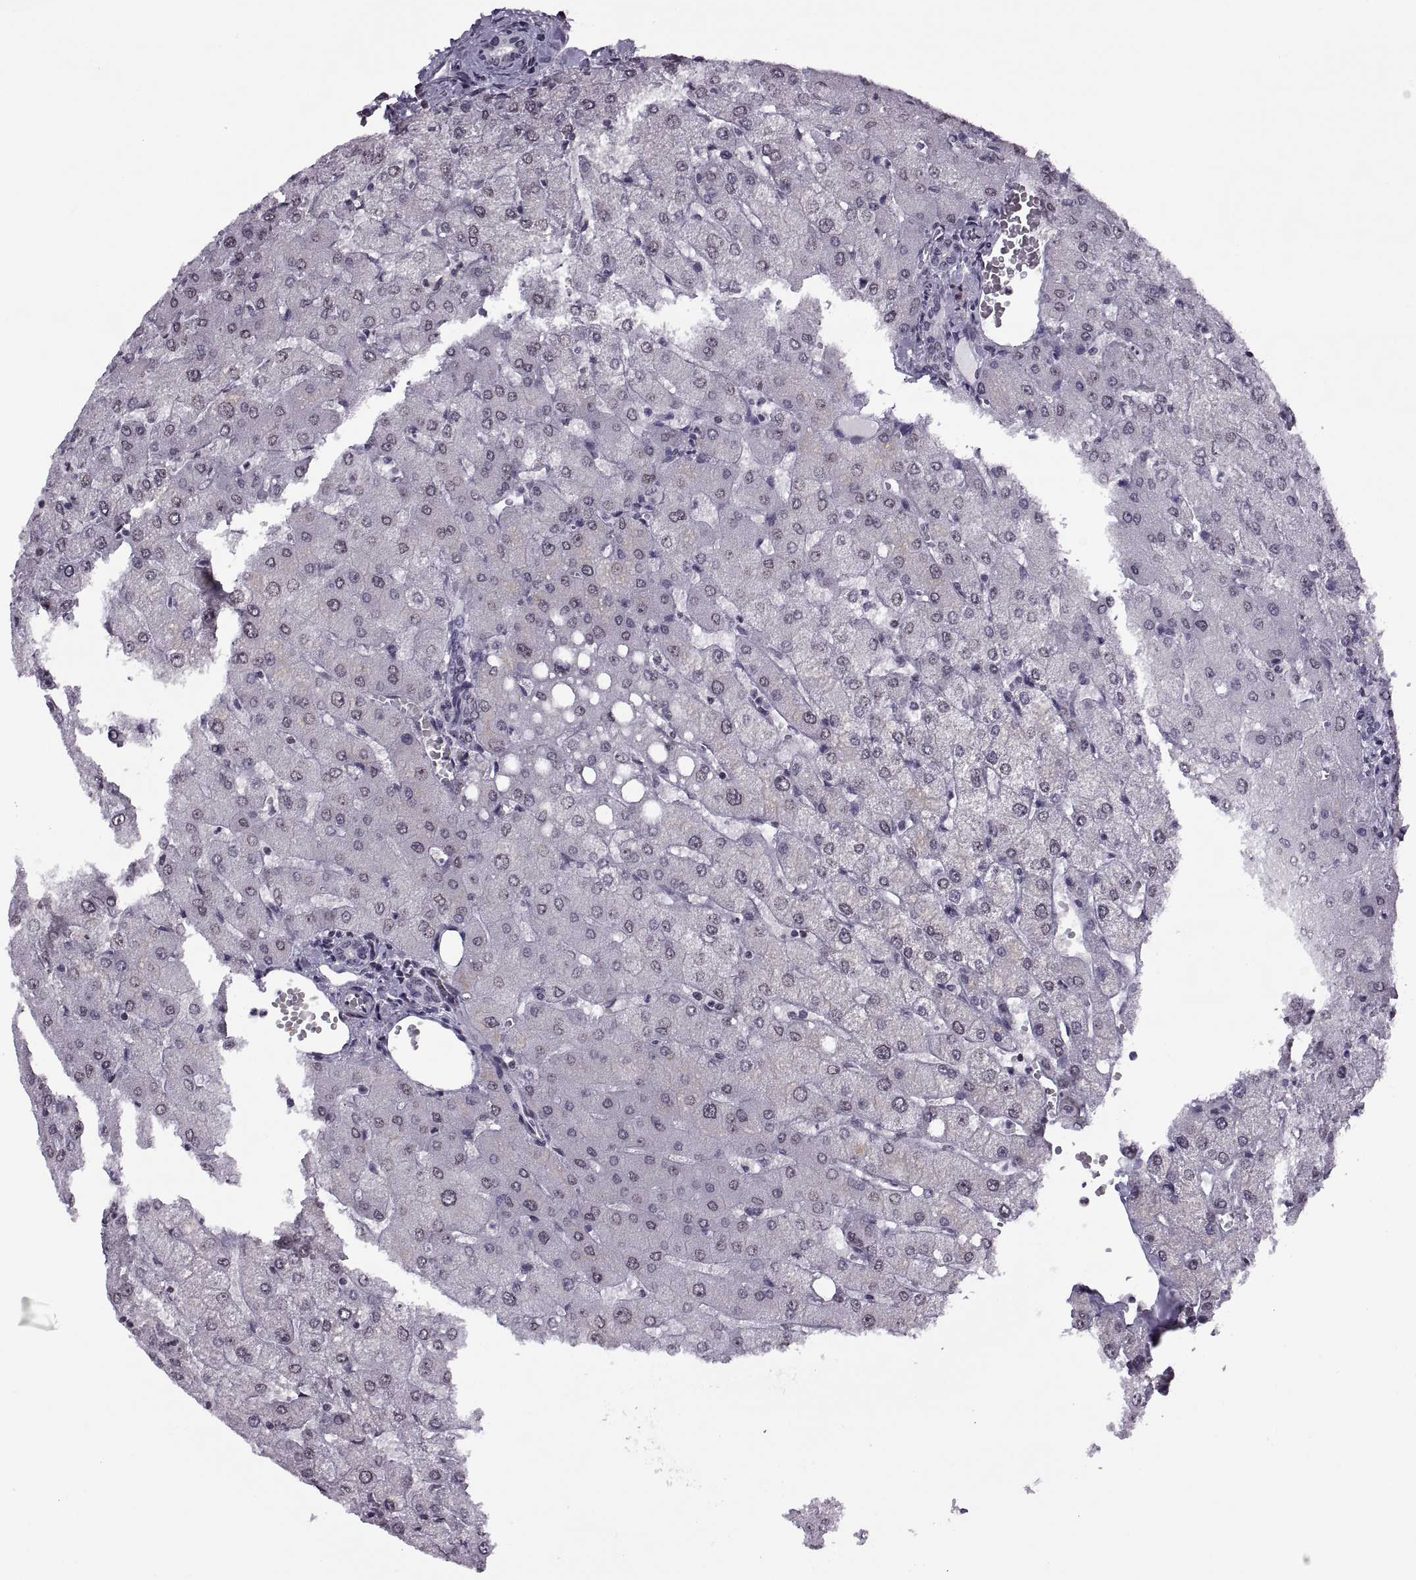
{"staining": {"intensity": "negative", "quantity": "none", "location": "none"}, "tissue": "liver", "cell_type": "Cholangiocytes", "image_type": "normal", "snomed": [{"axis": "morphology", "description": "Normal tissue, NOS"}, {"axis": "topography", "description": "Liver"}], "caption": "An immunohistochemistry (IHC) micrograph of benign liver is shown. There is no staining in cholangiocytes of liver. (DAB immunohistochemistry visualized using brightfield microscopy, high magnification).", "gene": "H1", "patient": {"sex": "female", "age": 54}}